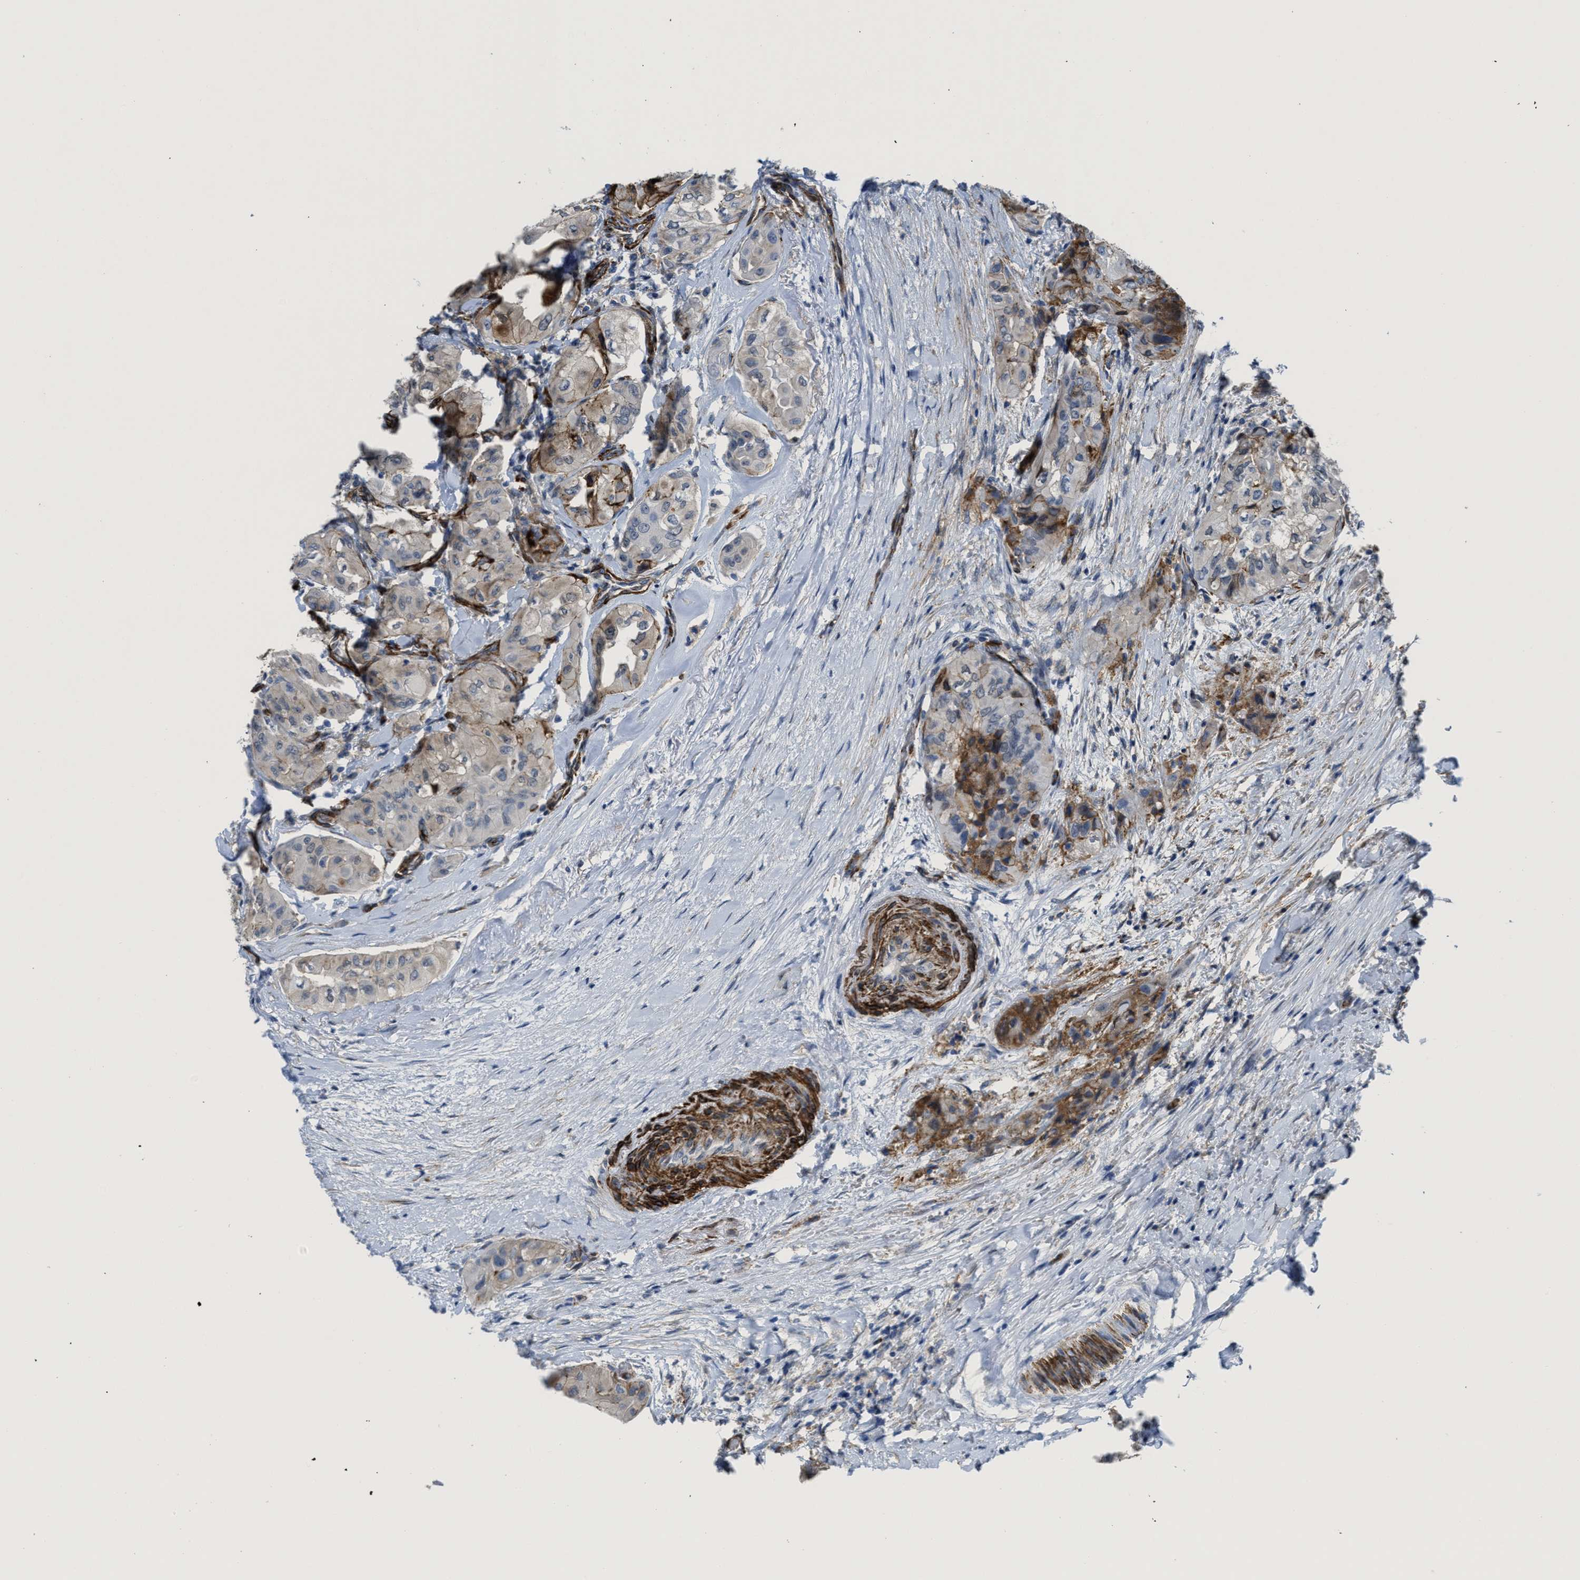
{"staining": {"intensity": "moderate", "quantity": "25%-75%", "location": "cytoplasmic/membranous"}, "tissue": "thyroid cancer", "cell_type": "Tumor cells", "image_type": "cancer", "snomed": [{"axis": "morphology", "description": "Papillary adenocarcinoma, NOS"}, {"axis": "topography", "description": "Thyroid gland"}], "caption": "Brown immunohistochemical staining in human thyroid papillary adenocarcinoma displays moderate cytoplasmic/membranous expression in about 25%-75% of tumor cells.", "gene": "NAB1", "patient": {"sex": "female", "age": 59}}